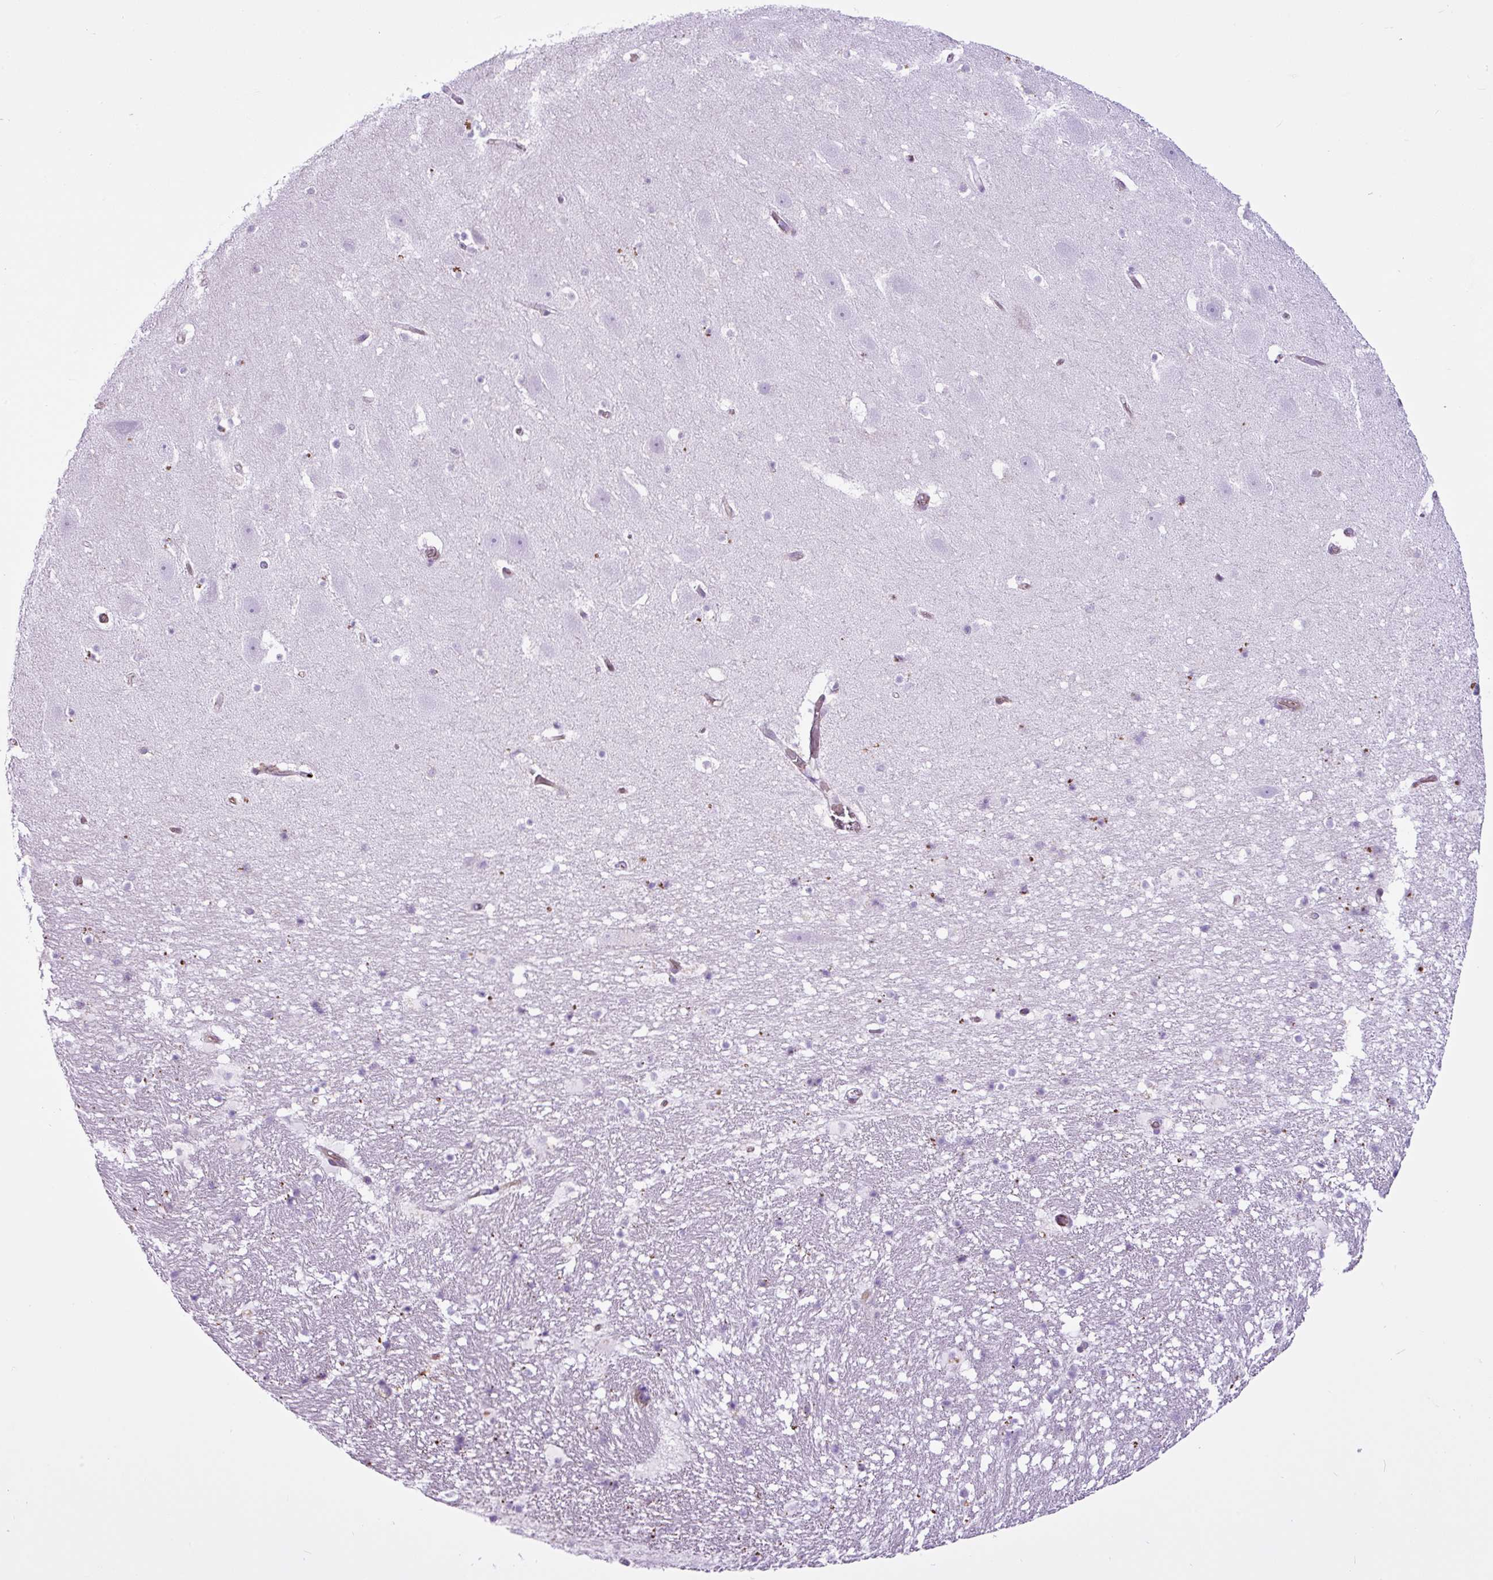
{"staining": {"intensity": "negative", "quantity": "none", "location": "none"}, "tissue": "hippocampus", "cell_type": "Glial cells", "image_type": "normal", "snomed": [{"axis": "morphology", "description": "Normal tissue, NOS"}, {"axis": "topography", "description": "Hippocampus"}], "caption": "Glial cells show no significant protein staining in benign hippocampus.", "gene": "EME2", "patient": {"sex": "male", "age": 37}}